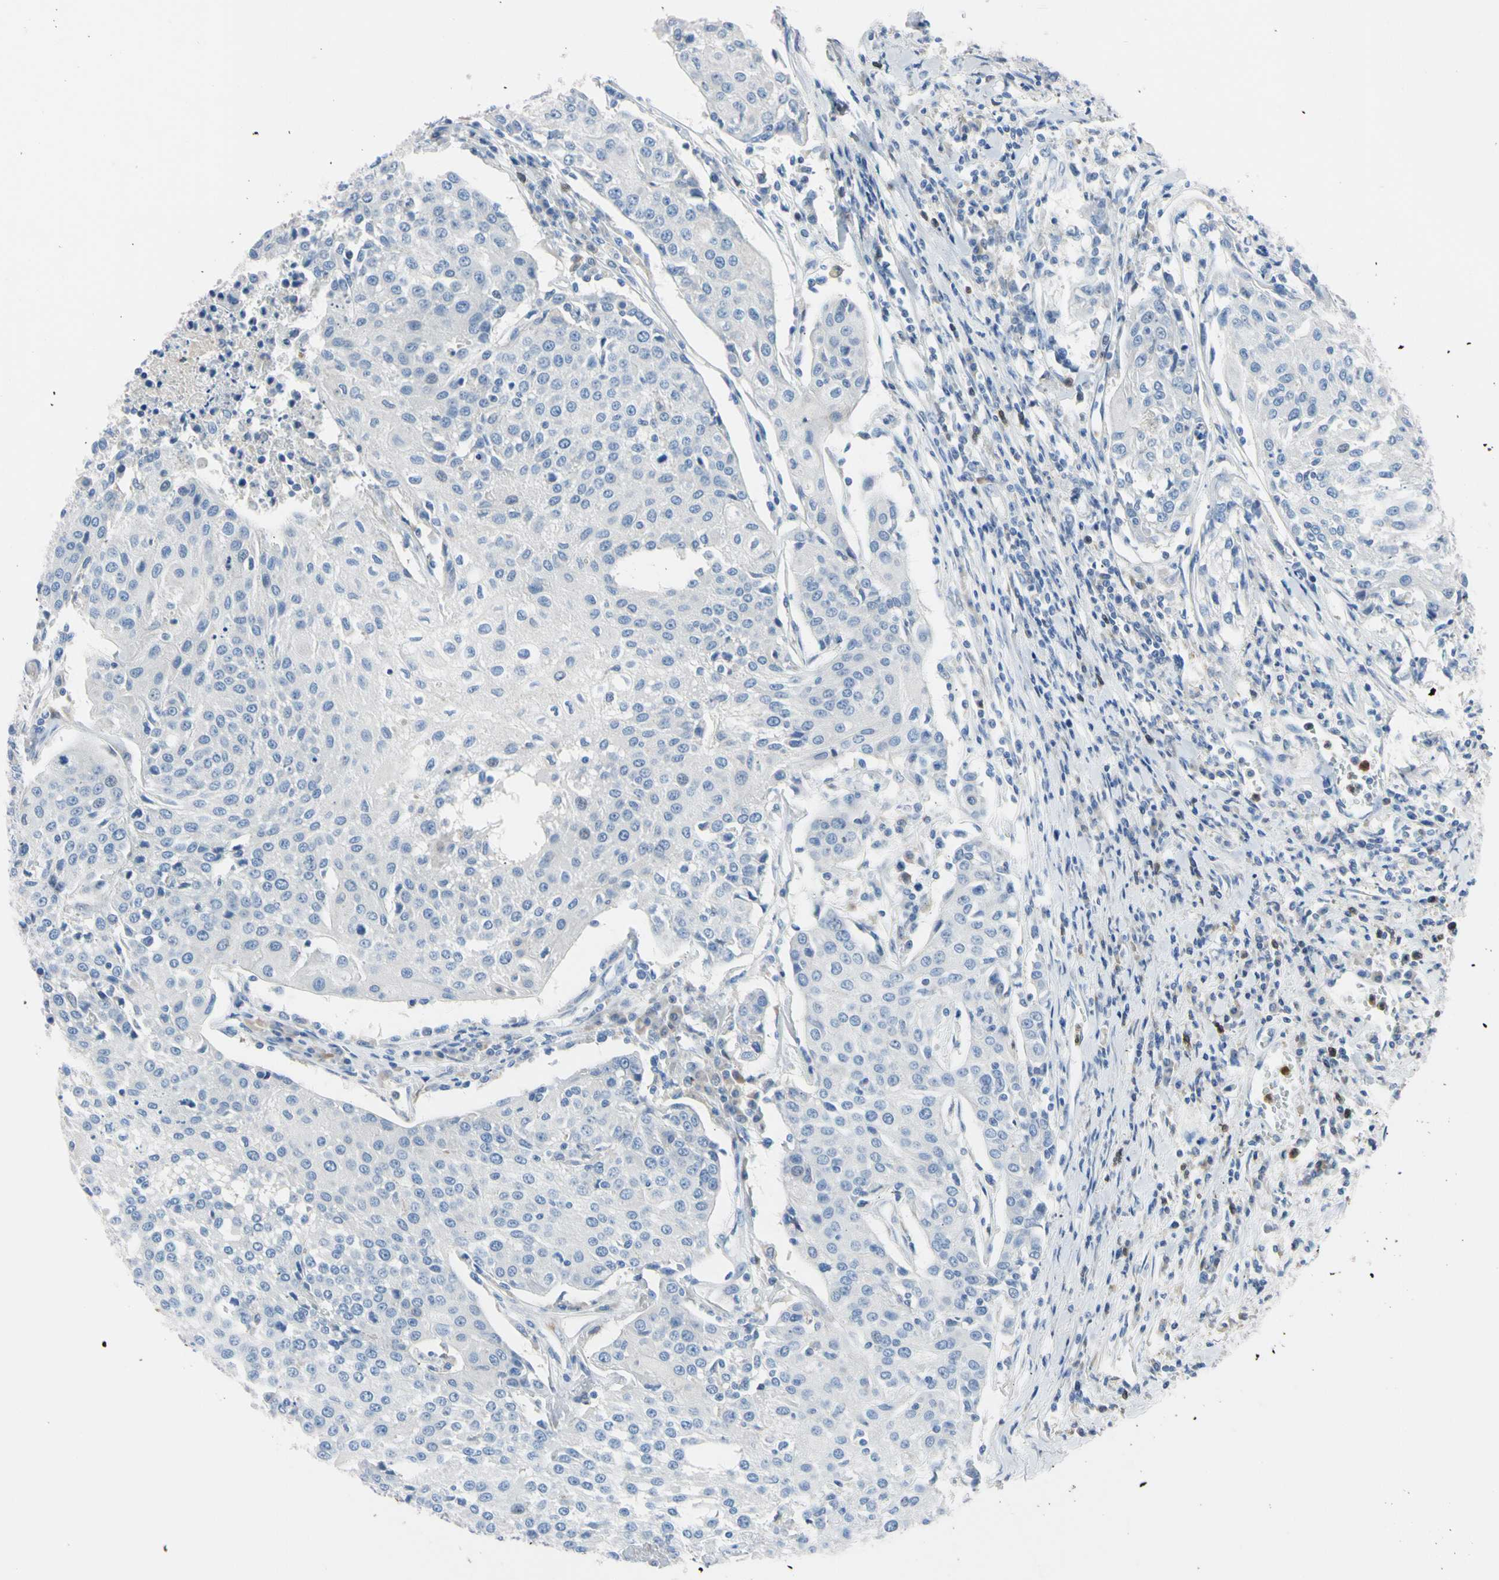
{"staining": {"intensity": "negative", "quantity": "none", "location": "none"}, "tissue": "urothelial cancer", "cell_type": "Tumor cells", "image_type": "cancer", "snomed": [{"axis": "morphology", "description": "Urothelial carcinoma, High grade"}, {"axis": "topography", "description": "Urinary bladder"}], "caption": "High magnification brightfield microscopy of high-grade urothelial carcinoma stained with DAB (brown) and counterstained with hematoxylin (blue): tumor cells show no significant staining.", "gene": "NCF4", "patient": {"sex": "female", "age": 85}}